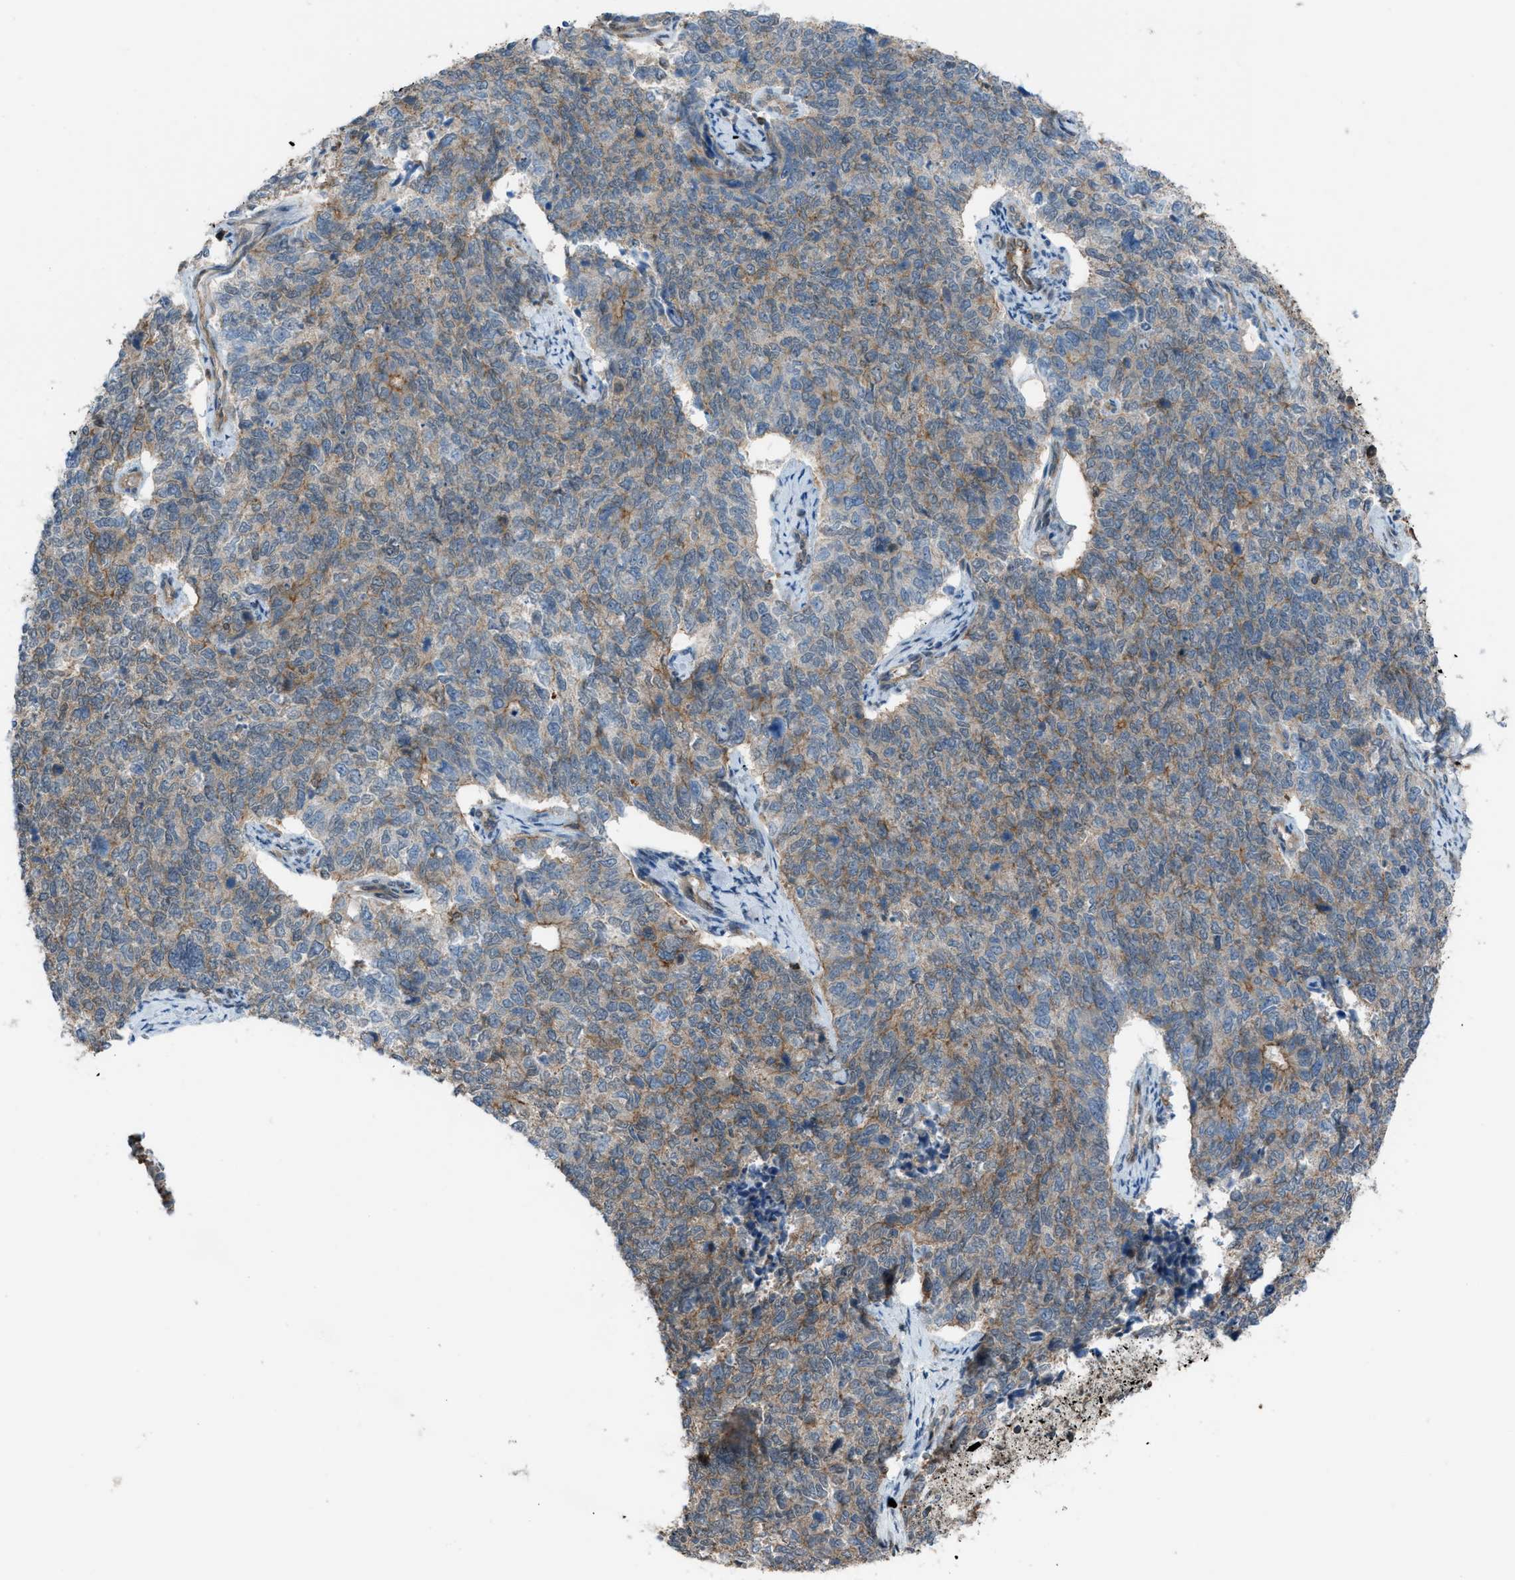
{"staining": {"intensity": "moderate", "quantity": "25%-75%", "location": "cytoplasmic/membranous"}, "tissue": "cervical cancer", "cell_type": "Tumor cells", "image_type": "cancer", "snomed": [{"axis": "morphology", "description": "Squamous cell carcinoma, NOS"}, {"axis": "topography", "description": "Cervix"}], "caption": "Protein expression by IHC exhibits moderate cytoplasmic/membranous staining in approximately 25%-75% of tumor cells in squamous cell carcinoma (cervical).", "gene": "DYRK1A", "patient": {"sex": "female", "age": 63}}